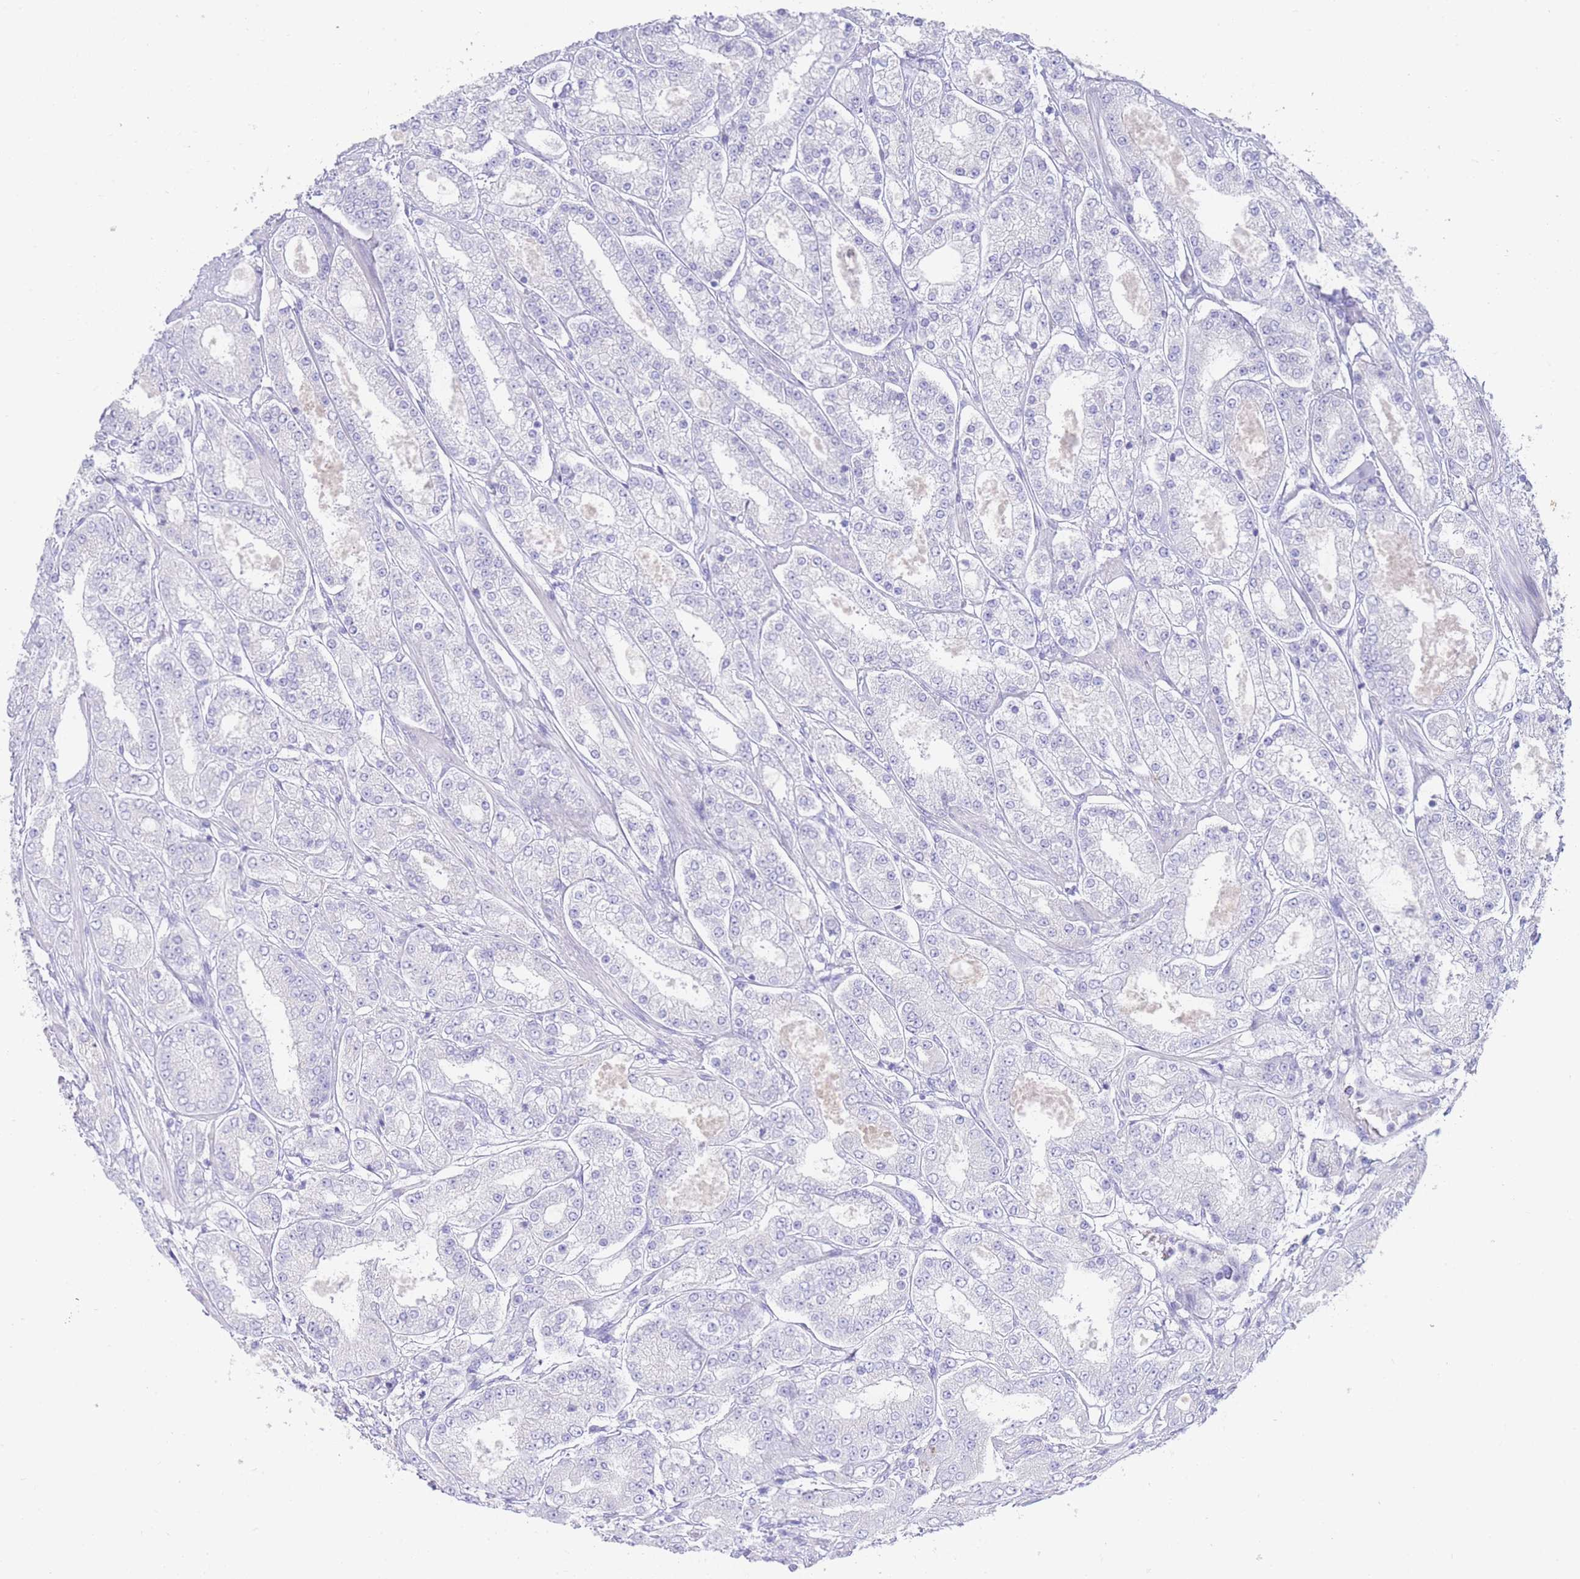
{"staining": {"intensity": "negative", "quantity": "none", "location": "none"}, "tissue": "prostate cancer", "cell_type": "Tumor cells", "image_type": "cancer", "snomed": [{"axis": "morphology", "description": "Adenocarcinoma, High grade"}, {"axis": "topography", "description": "Prostate"}], "caption": "This micrograph is of prostate adenocarcinoma (high-grade) stained with immunohistochemistry to label a protein in brown with the nuclei are counter-stained blue. There is no expression in tumor cells.", "gene": "LRRC37A", "patient": {"sex": "male", "age": 68}}